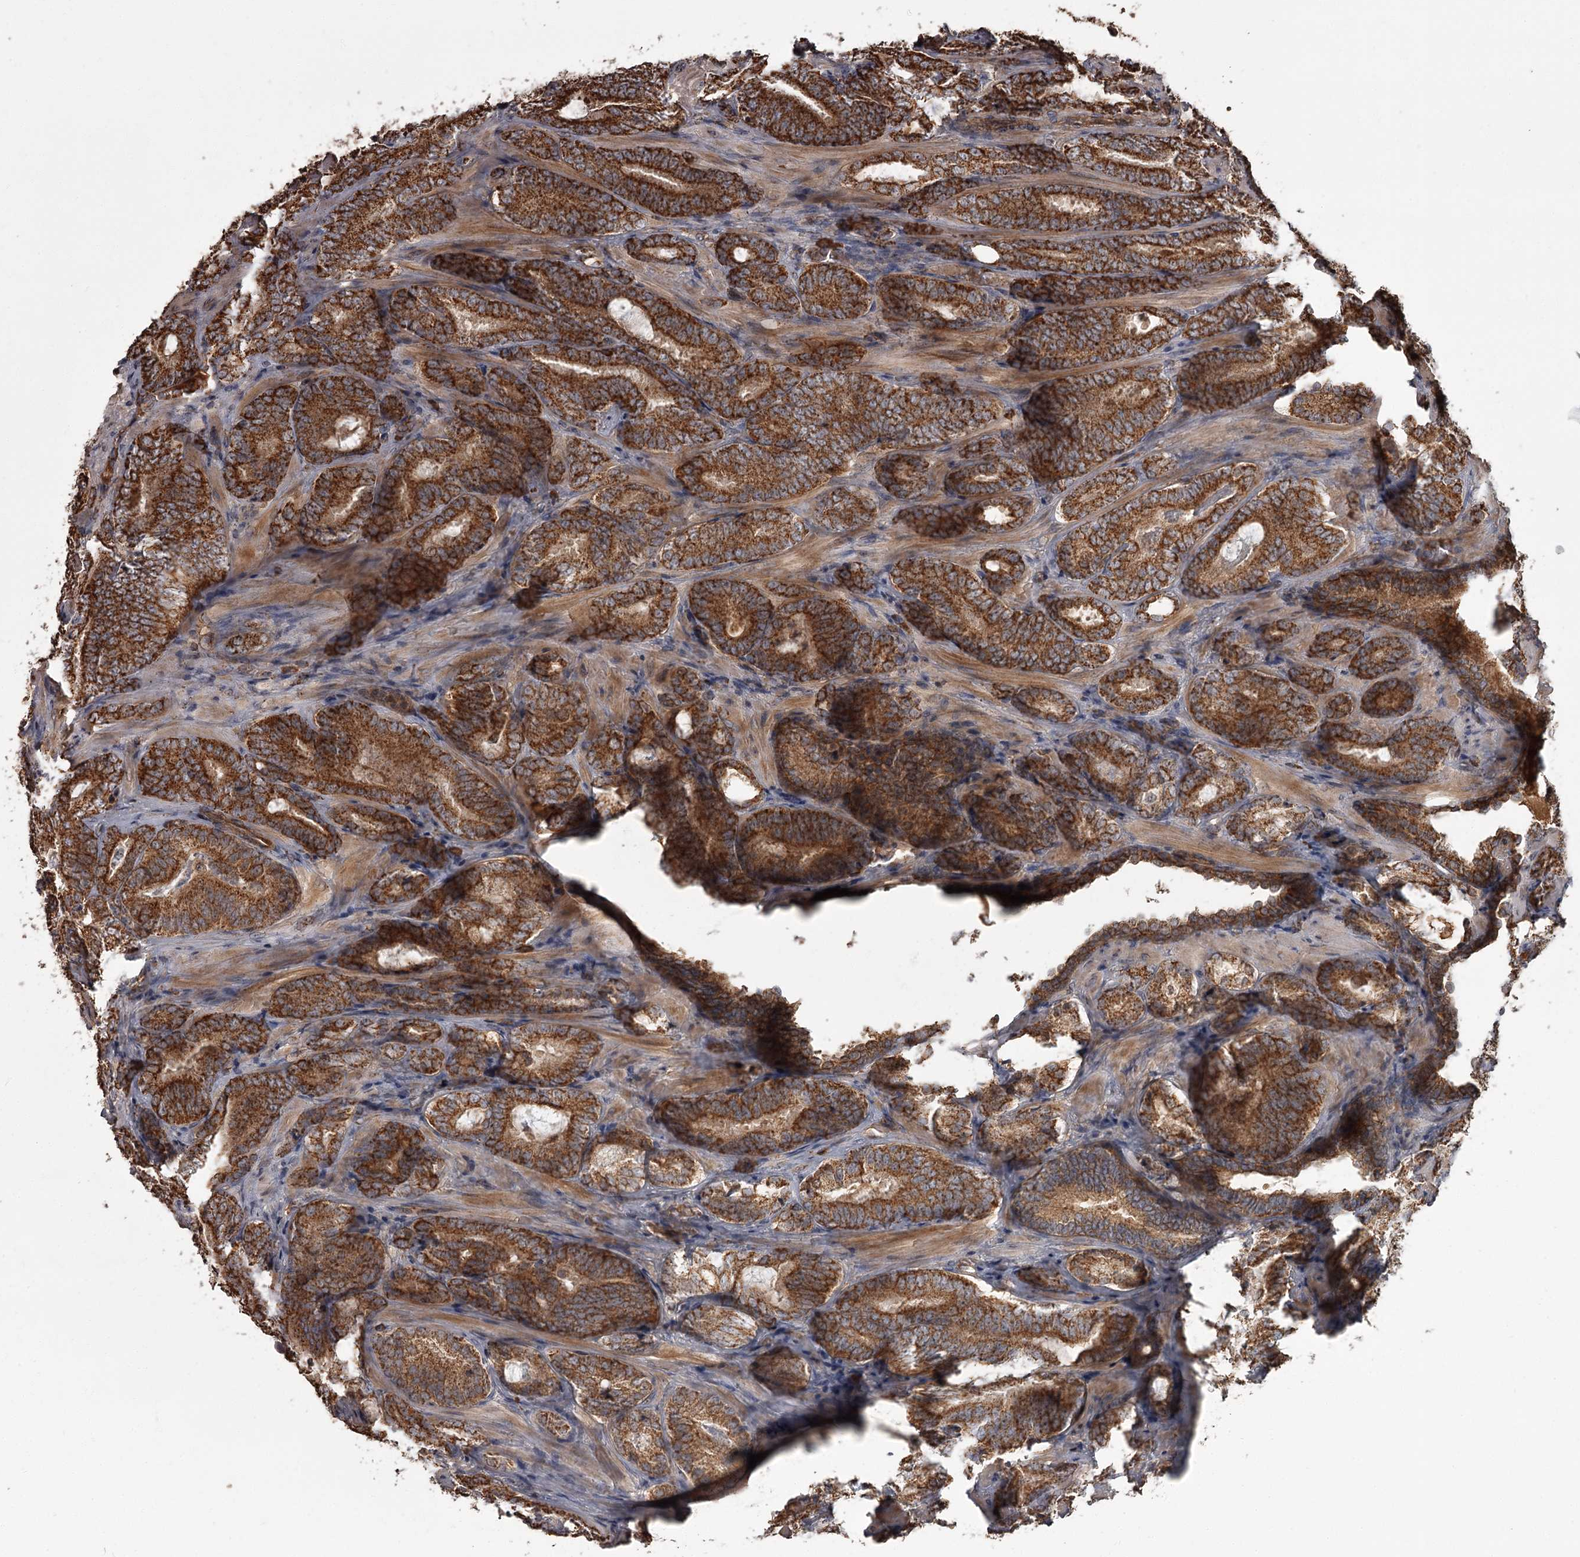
{"staining": {"intensity": "strong", "quantity": ">75%", "location": "cytoplasmic/membranous"}, "tissue": "prostate cancer", "cell_type": "Tumor cells", "image_type": "cancer", "snomed": [{"axis": "morphology", "description": "Adenocarcinoma, Low grade"}, {"axis": "topography", "description": "Prostate"}], "caption": "Prostate low-grade adenocarcinoma was stained to show a protein in brown. There is high levels of strong cytoplasmic/membranous staining in approximately >75% of tumor cells.", "gene": "THAP9", "patient": {"sex": "male", "age": 60}}